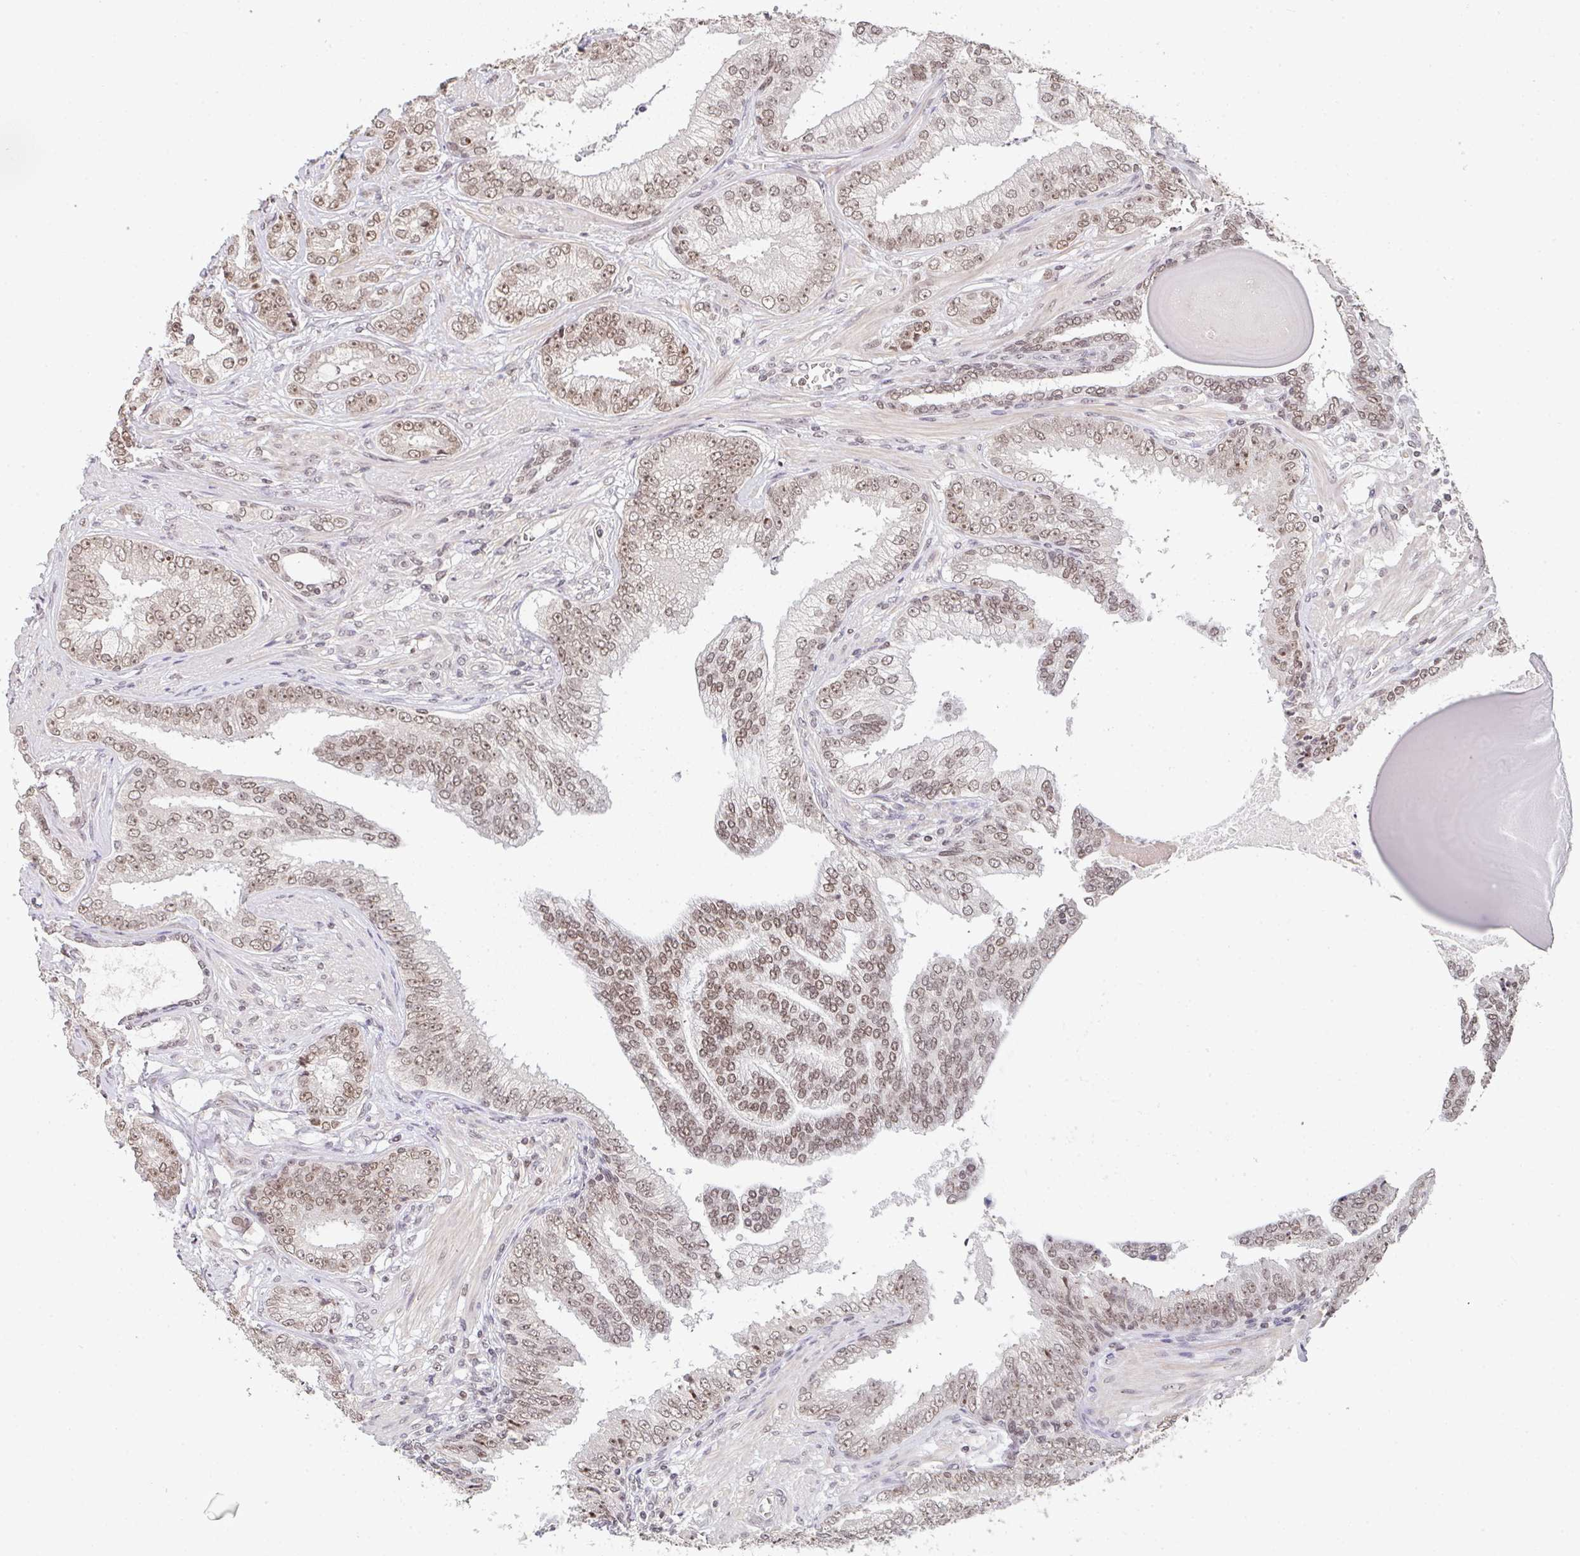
{"staining": {"intensity": "moderate", "quantity": ">75%", "location": "nuclear"}, "tissue": "prostate cancer", "cell_type": "Tumor cells", "image_type": "cancer", "snomed": [{"axis": "morphology", "description": "Adenocarcinoma, Low grade"}, {"axis": "topography", "description": "Prostate"}], "caption": "Moderate nuclear protein expression is seen in approximately >75% of tumor cells in low-grade adenocarcinoma (prostate).", "gene": "DKC1", "patient": {"sex": "male", "age": 61}}